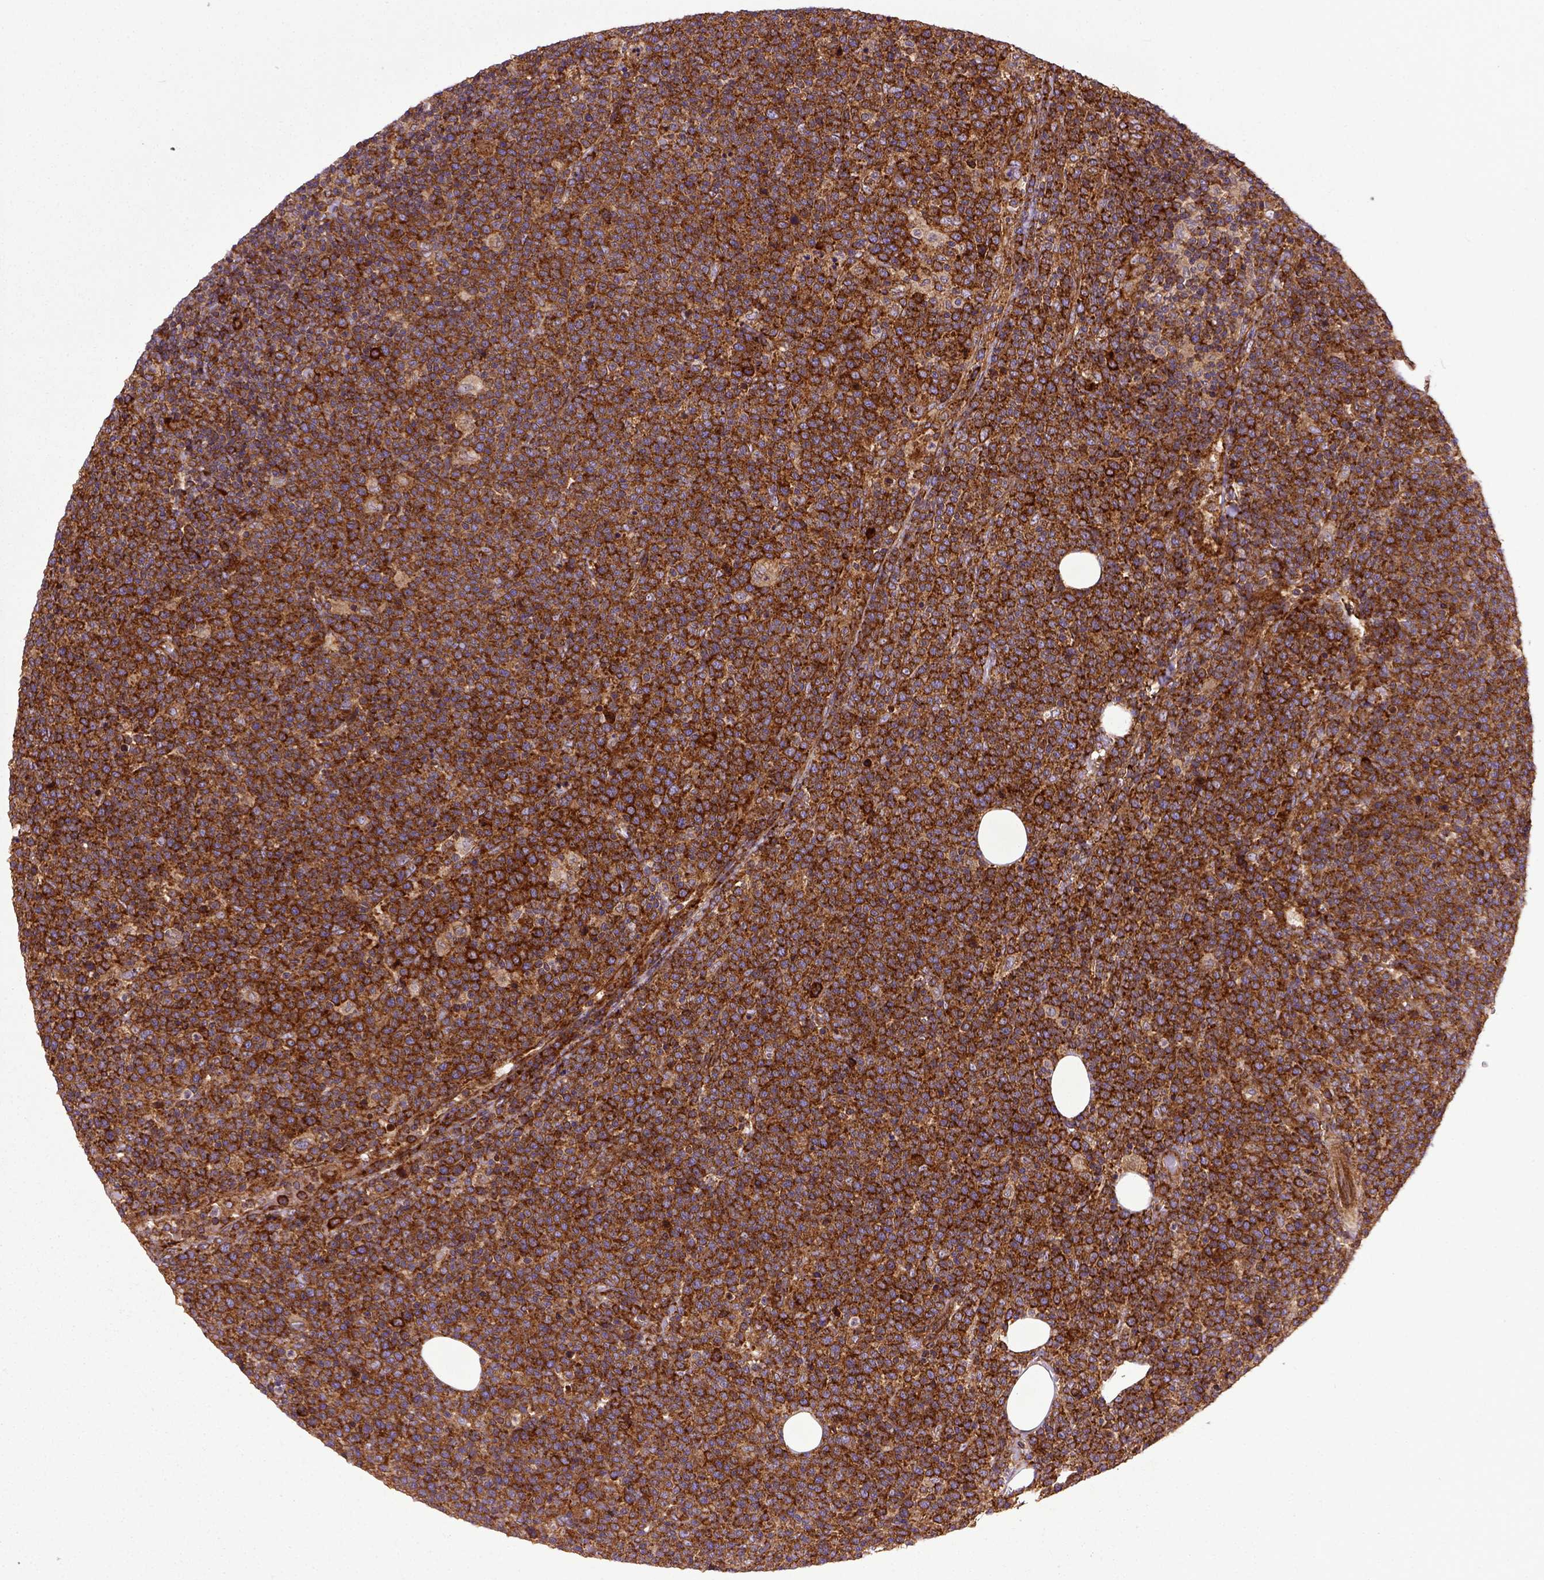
{"staining": {"intensity": "strong", "quantity": ">75%", "location": "cytoplasmic/membranous"}, "tissue": "lymphoma", "cell_type": "Tumor cells", "image_type": "cancer", "snomed": [{"axis": "morphology", "description": "Malignant lymphoma, non-Hodgkin's type, High grade"}, {"axis": "topography", "description": "Lymph node"}], "caption": "About >75% of tumor cells in human lymphoma demonstrate strong cytoplasmic/membranous protein positivity as visualized by brown immunohistochemical staining.", "gene": "CAPRIN1", "patient": {"sex": "male", "age": 61}}